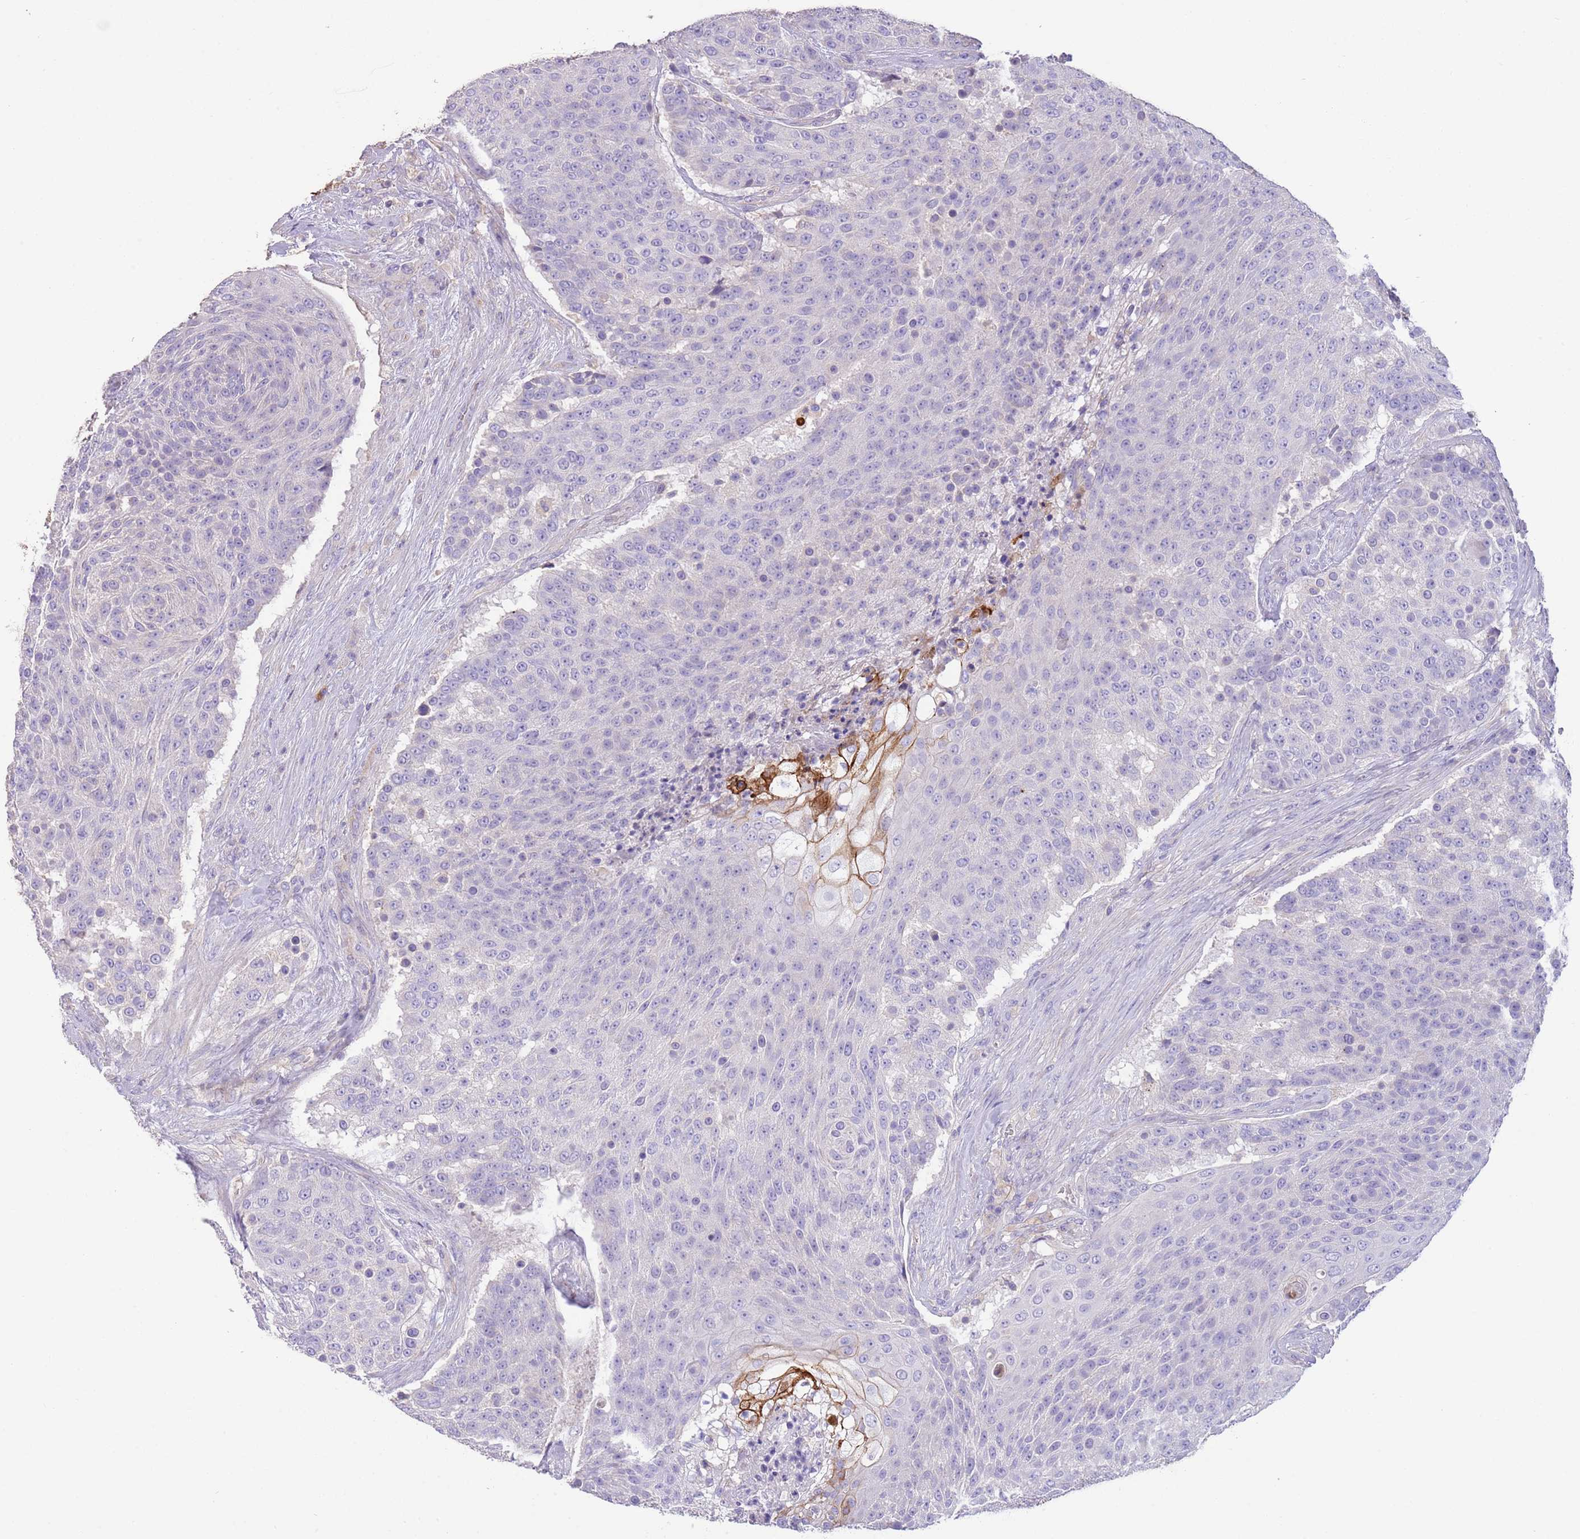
{"staining": {"intensity": "strong", "quantity": "<25%", "location": "cytoplasmic/membranous"}, "tissue": "urothelial cancer", "cell_type": "Tumor cells", "image_type": "cancer", "snomed": [{"axis": "morphology", "description": "Urothelial carcinoma, High grade"}, {"axis": "topography", "description": "Urinary bladder"}], "caption": "Strong cytoplasmic/membranous protein positivity is appreciated in about <25% of tumor cells in high-grade urothelial carcinoma.", "gene": "SFTPA1", "patient": {"sex": "female", "age": 63}}